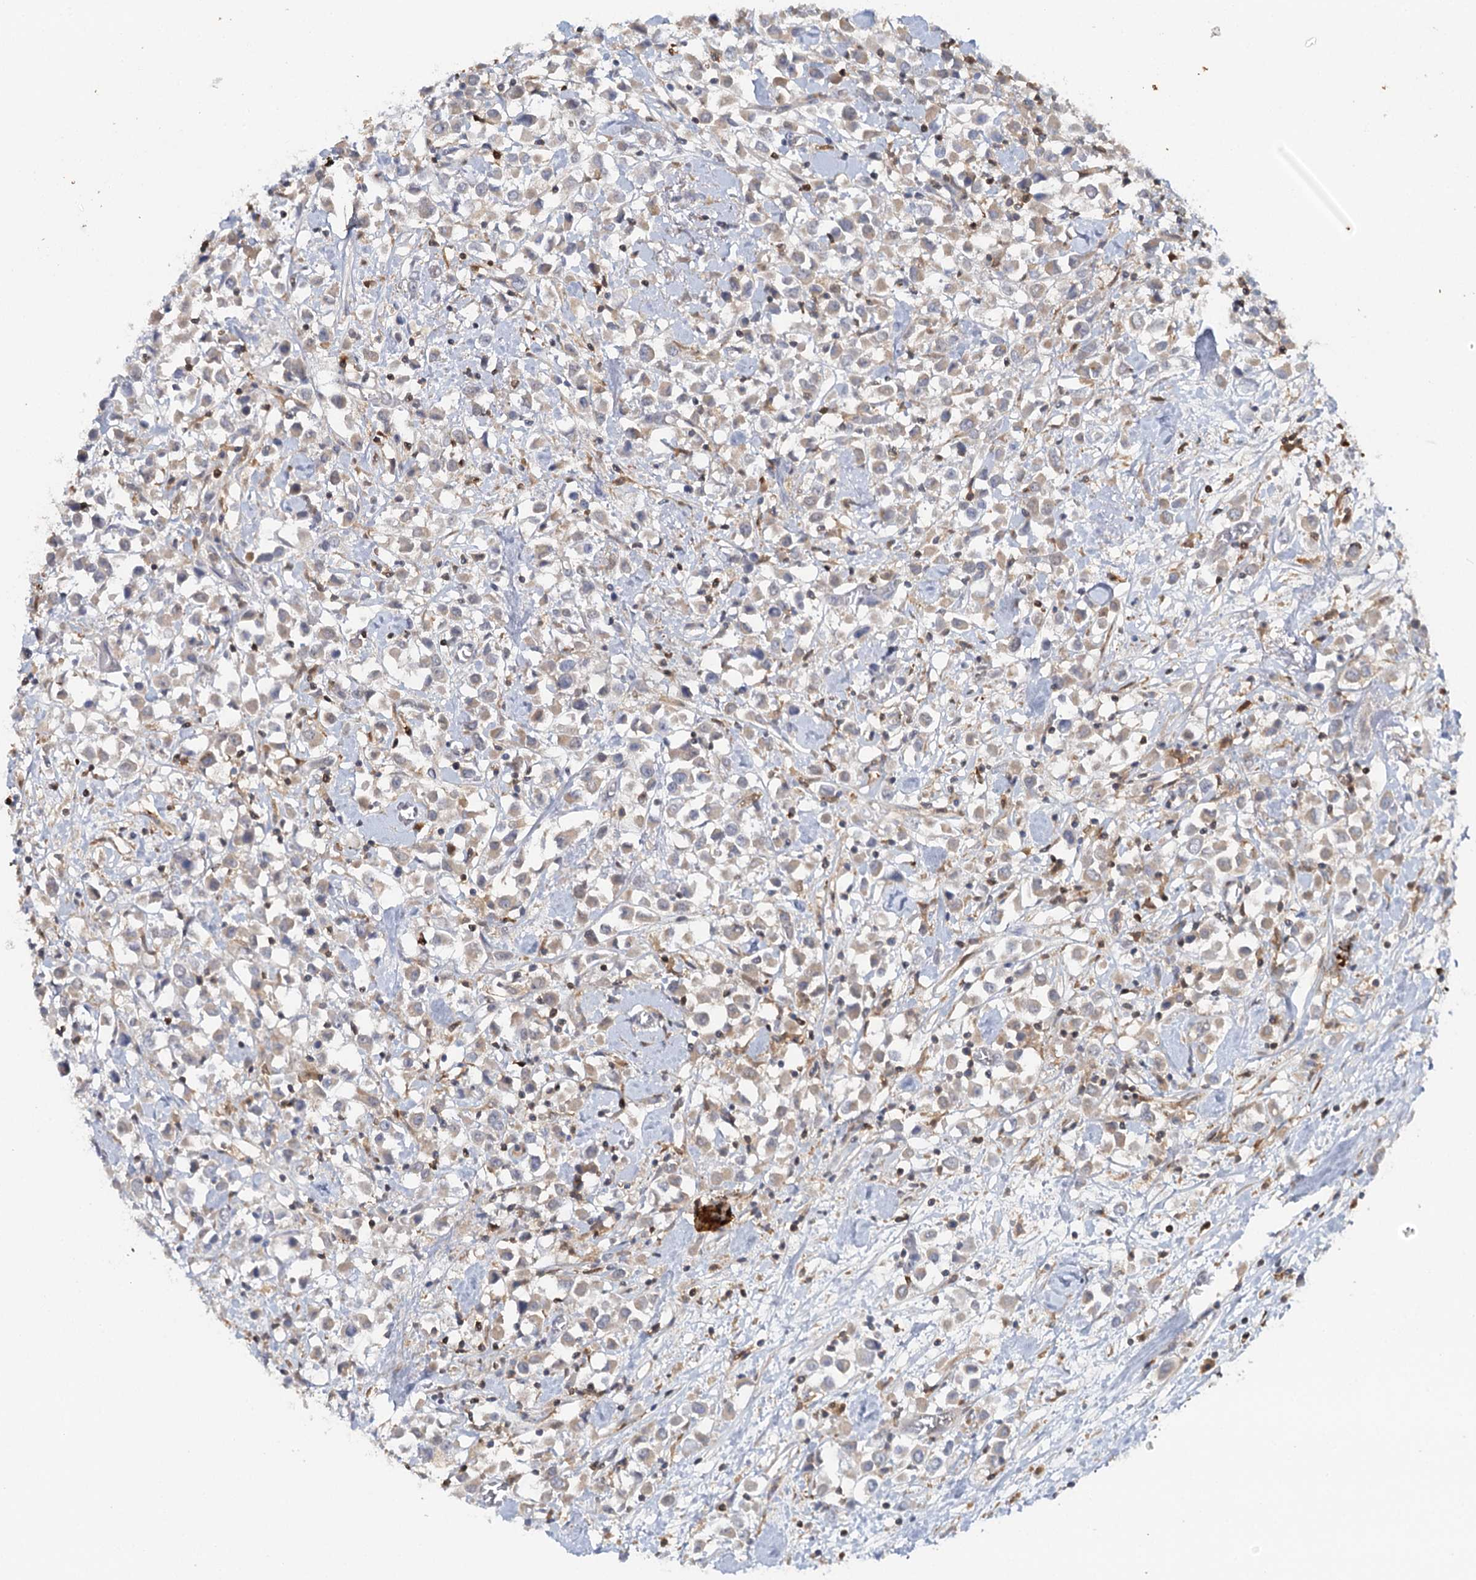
{"staining": {"intensity": "weak", "quantity": "<25%", "location": "cytoplasmic/membranous"}, "tissue": "breast cancer", "cell_type": "Tumor cells", "image_type": "cancer", "snomed": [{"axis": "morphology", "description": "Duct carcinoma"}, {"axis": "topography", "description": "Breast"}], "caption": "DAB (3,3'-diaminobenzidine) immunohistochemical staining of human breast cancer (invasive ductal carcinoma) exhibits no significant expression in tumor cells.", "gene": "SLC41A2", "patient": {"sex": "female", "age": 61}}